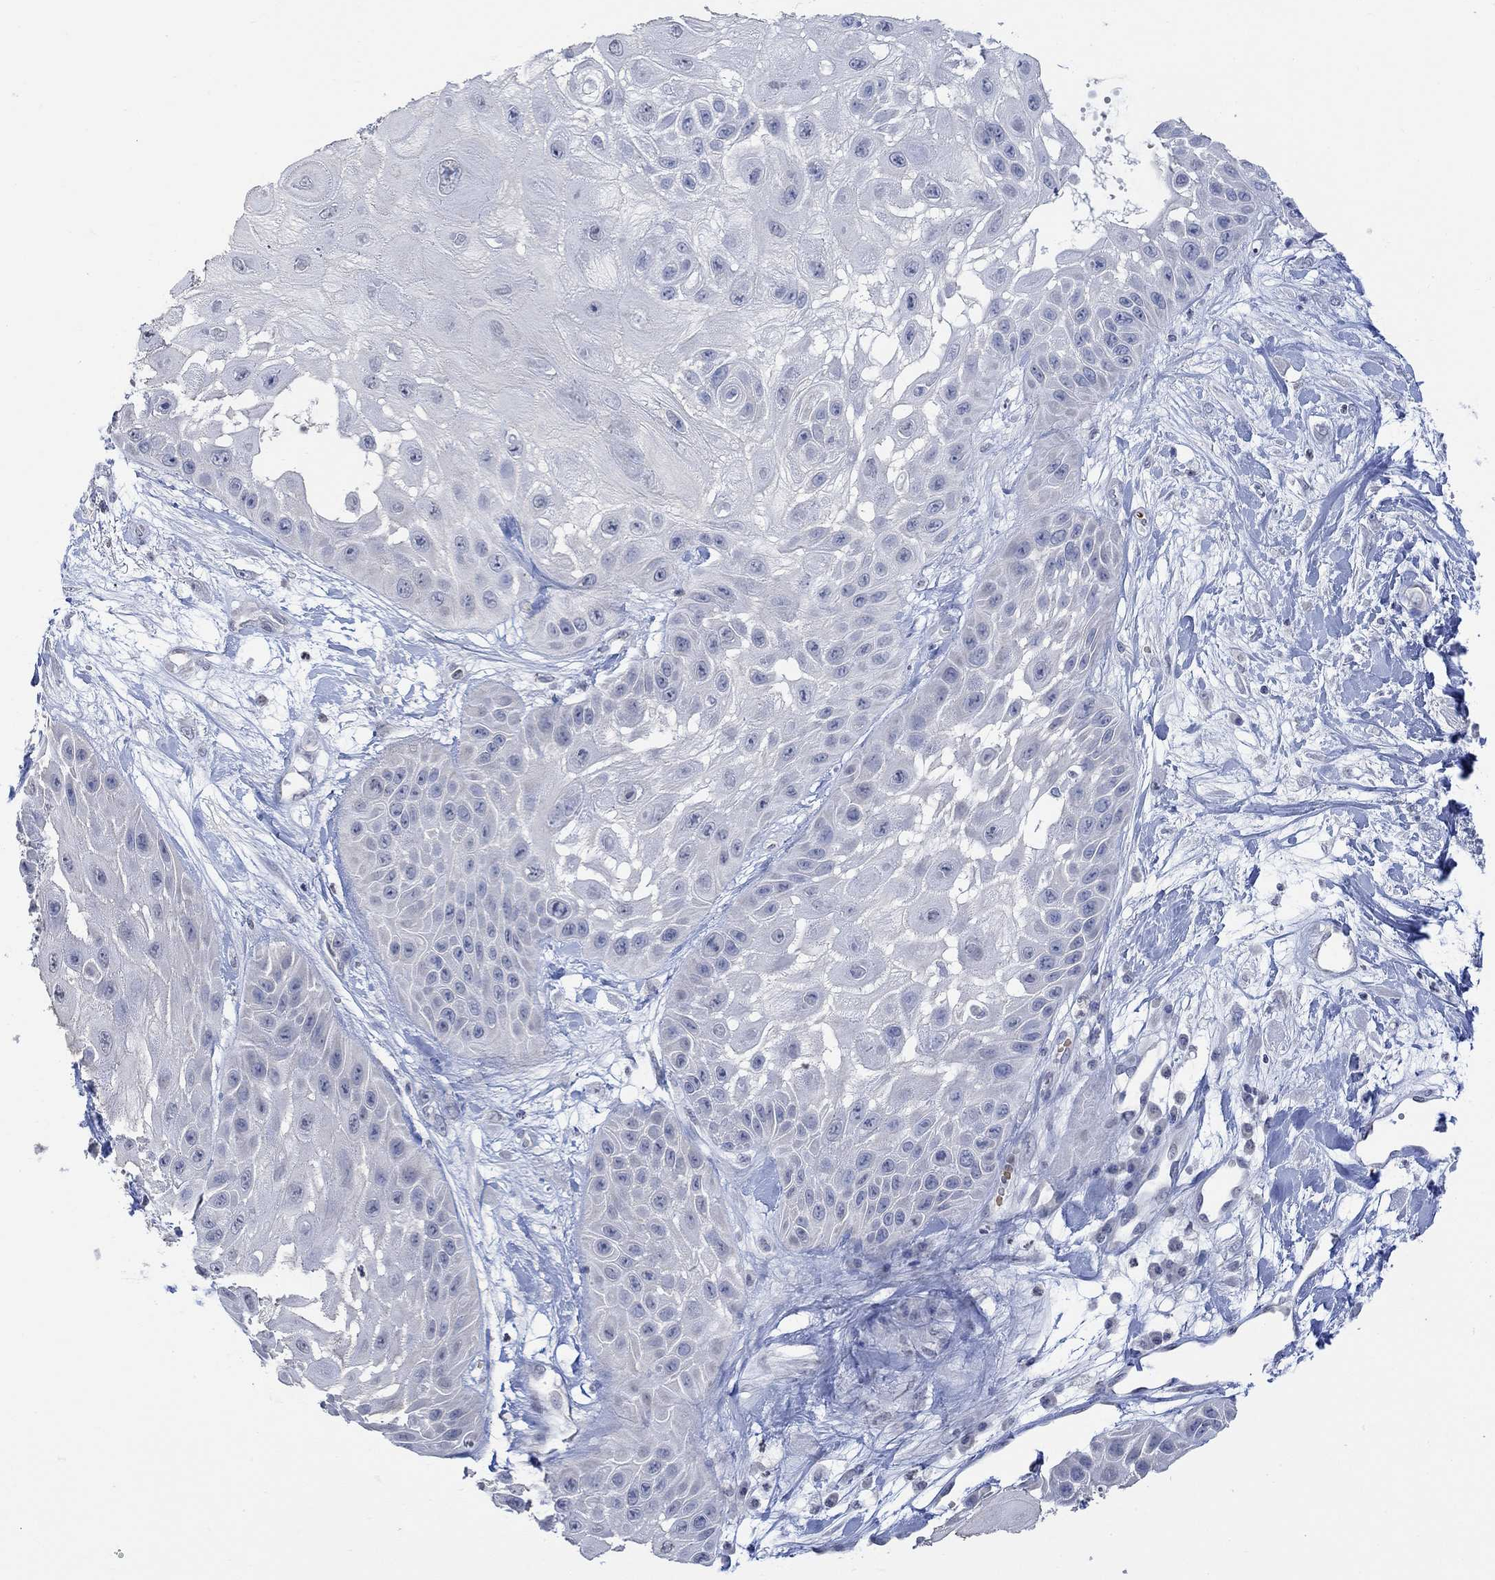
{"staining": {"intensity": "negative", "quantity": "none", "location": "none"}, "tissue": "skin cancer", "cell_type": "Tumor cells", "image_type": "cancer", "snomed": [{"axis": "morphology", "description": "Normal tissue, NOS"}, {"axis": "morphology", "description": "Squamous cell carcinoma, NOS"}, {"axis": "topography", "description": "Skin"}], "caption": "An image of human squamous cell carcinoma (skin) is negative for staining in tumor cells. The staining is performed using DAB (3,3'-diaminobenzidine) brown chromogen with nuclei counter-stained in using hematoxylin.", "gene": "TMEM255A", "patient": {"sex": "male", "age": 79}}